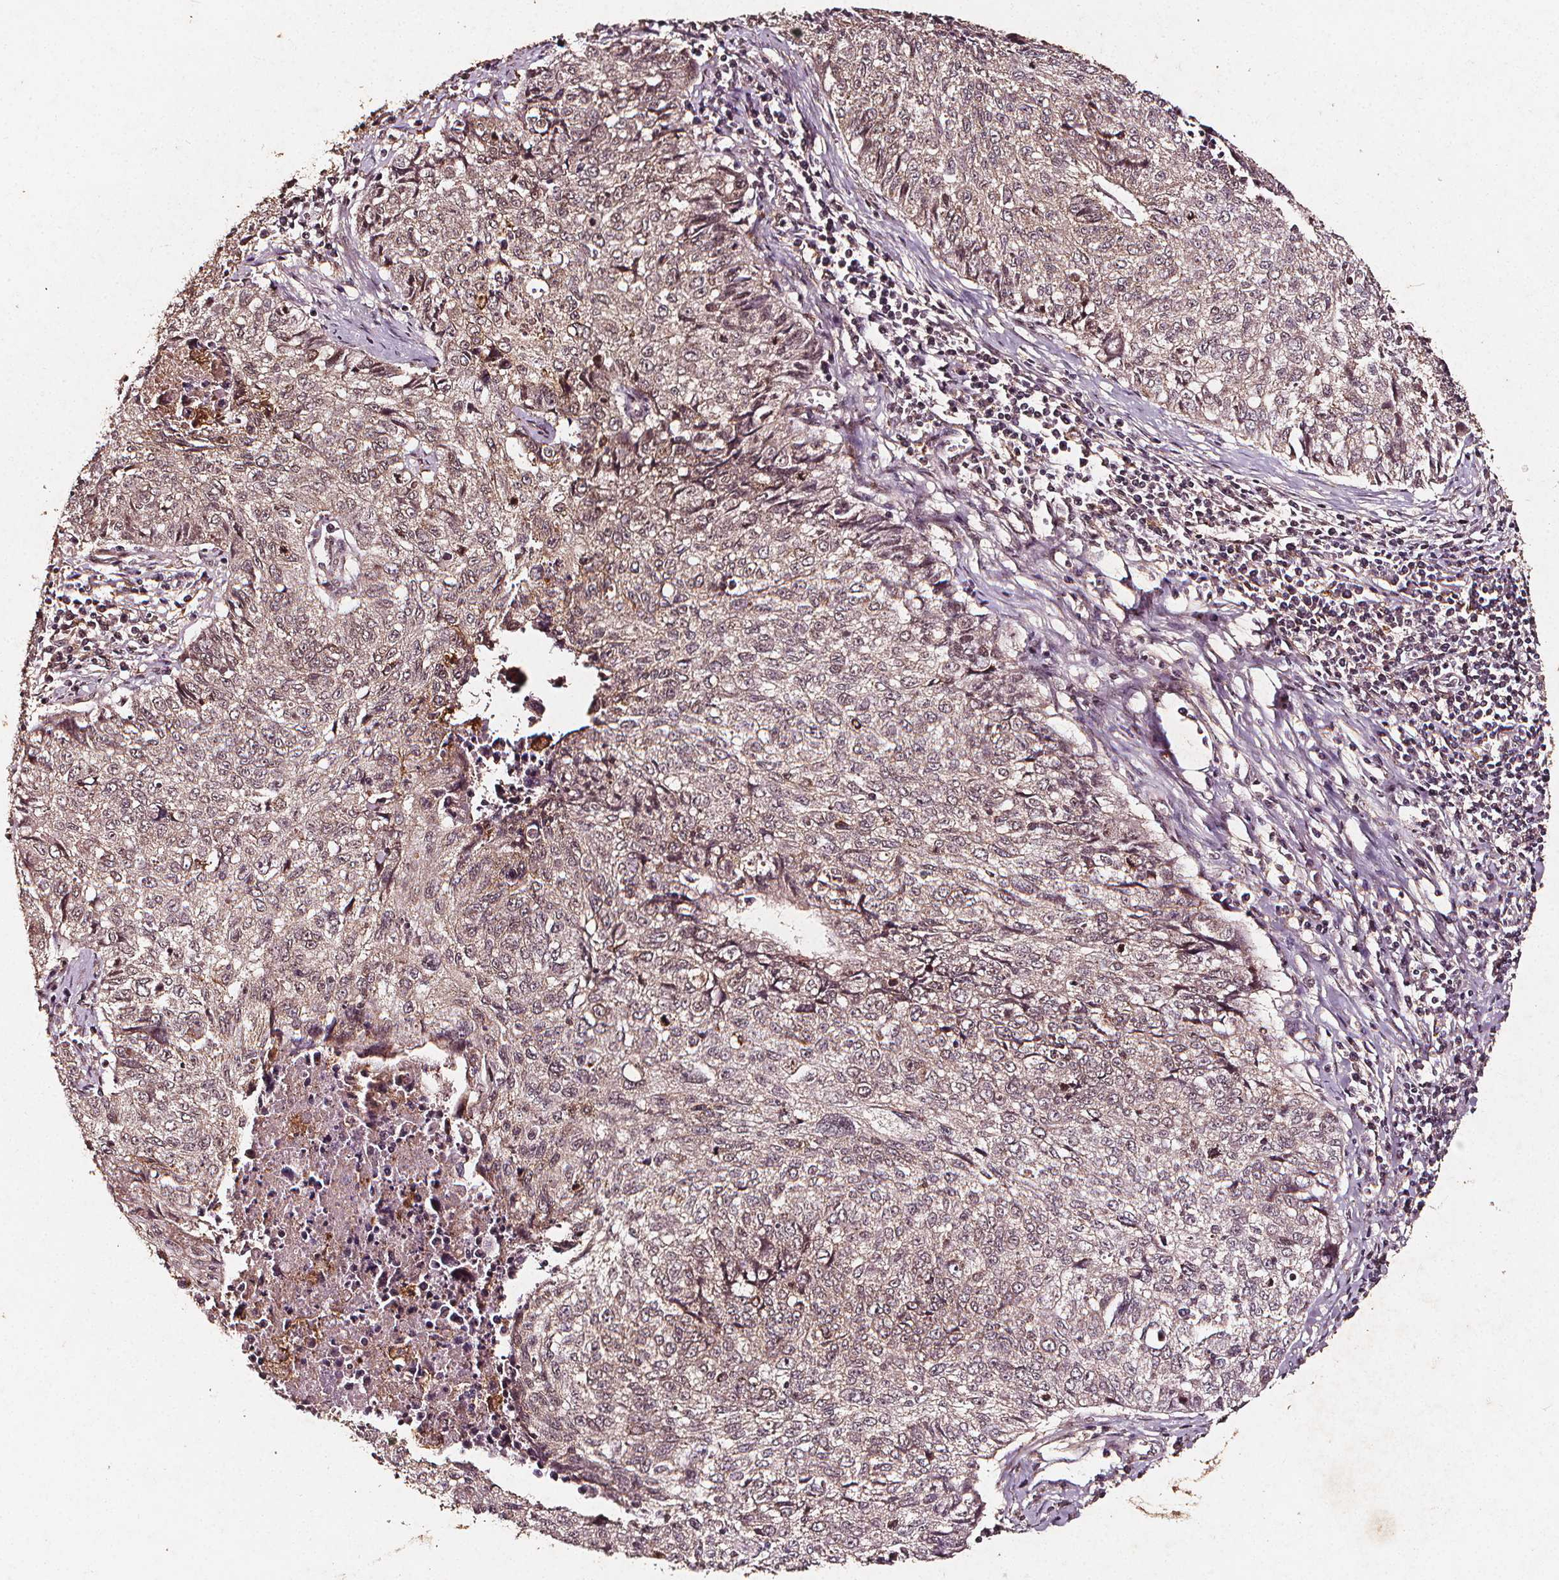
{"staining": {"intensity": "weak", "quantity": "<25%", "location": "cytoplasmic/membranous"}, "tissue": "lung cancer", "cell_type": "Tumor cells", "image_type": "cancer", "snomed": [{"axis": "morphology", "description": "Normal morphology"}, {"axis": "morphology", "description": "Aneuploidy"}, {"axis": "morphology", "description": "Squamous cell carcinoma, NOS"}, {"axis": "topography", "description": "Lymph node"}, {"axis": "topography", "description": "Lung"}], "caption": "This photomicrograph is of lung cancer (aneuploidy) stained with immunohistochemistry to label a protein in brown with the nuclei are counter-stained blue. There is no positivity in tumor cells.", "gene": "ABCA1", "patient": {"sex": "female", "age": 76}}